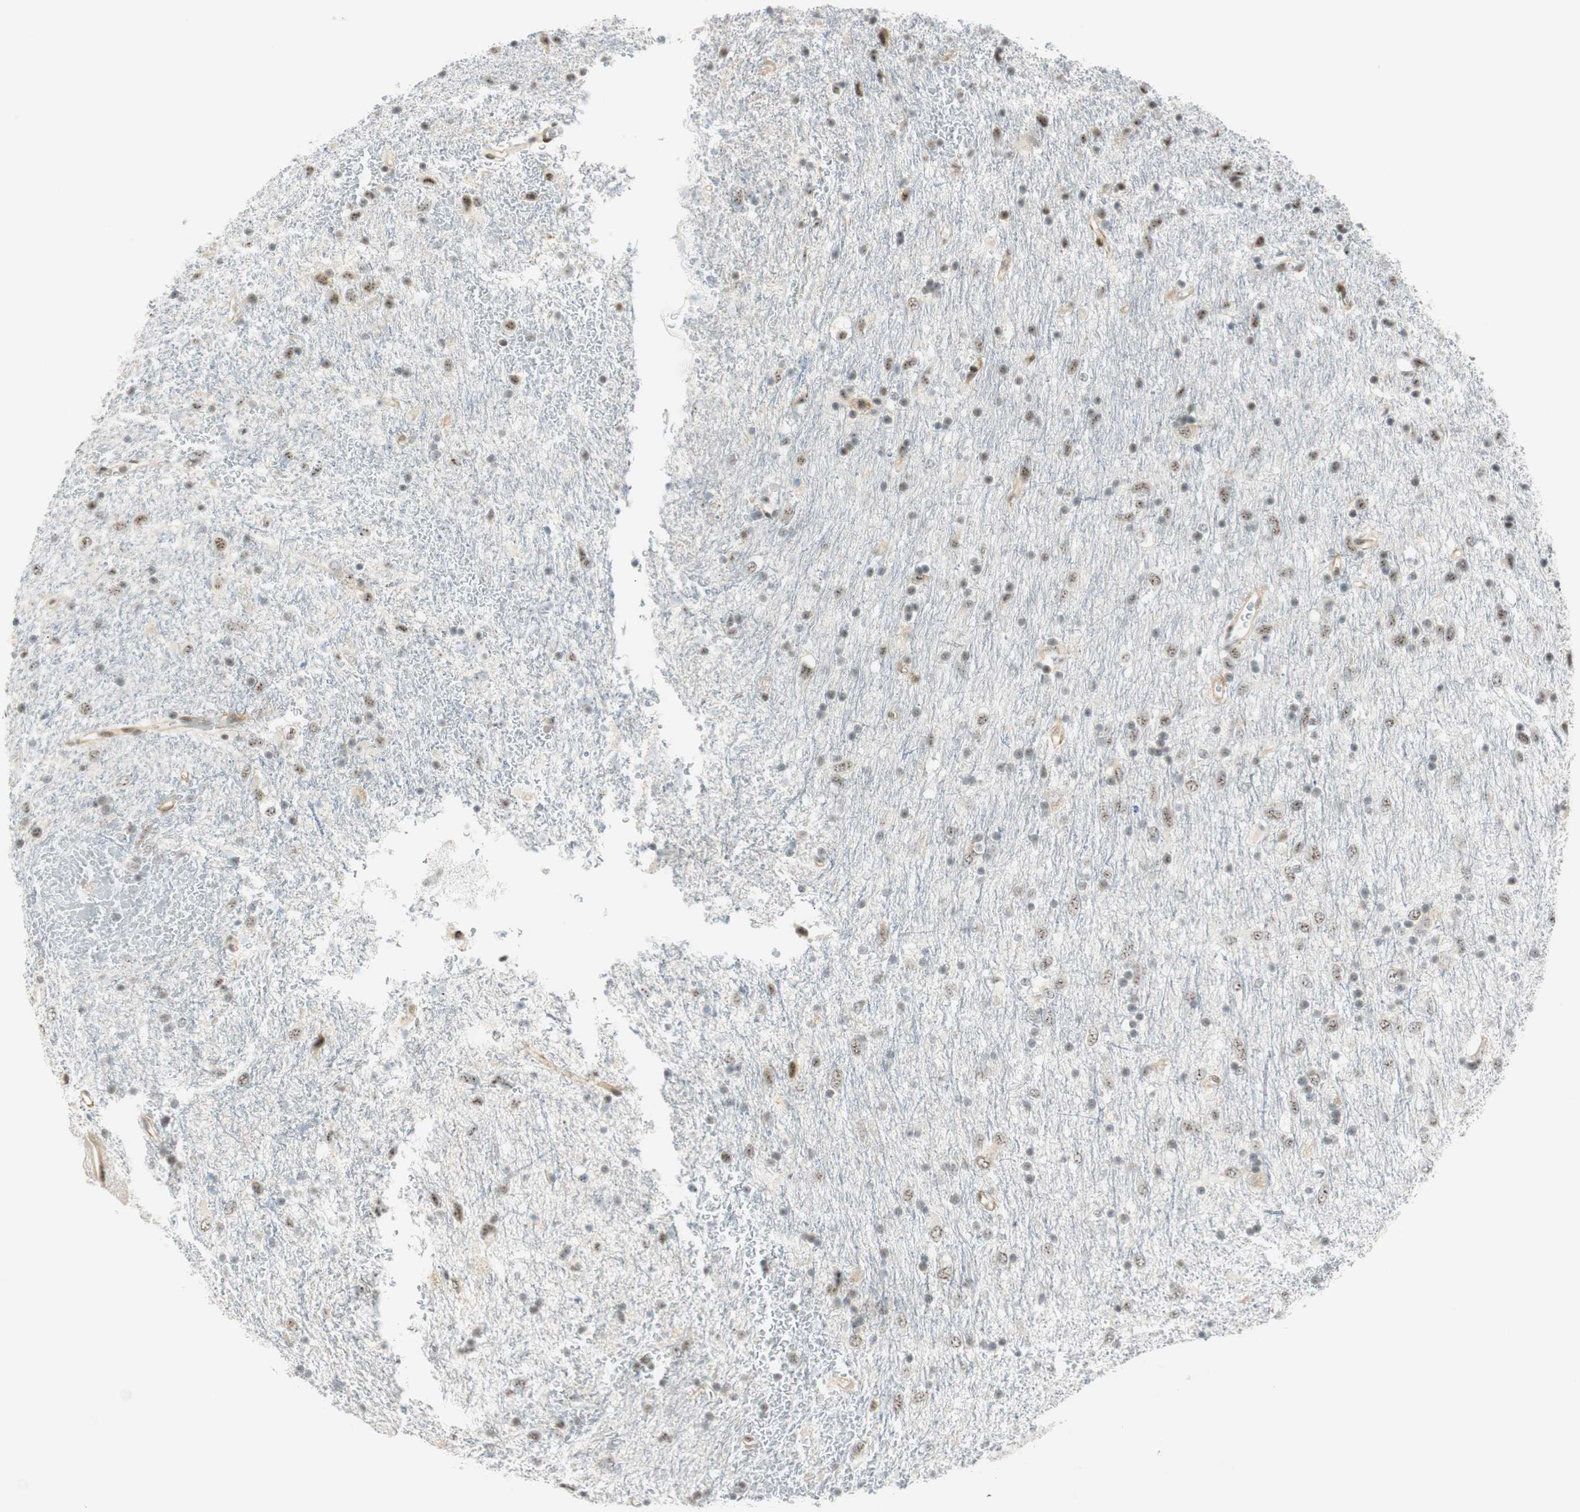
{"staining": {"intensity": "weak", "quantity": "25%-75%", "location": "nuclear"}, "tissue": "glioma", "cell_type": "Tumor cells", "image_type": "cancer", "snomed": [{"axis": "morphology", "description": "Glioma, malignant, Low grade"}, {"axis": "topography", "description": "Brain"}], "caption": "An image of human malignant low-grade glioma stained for a protein reveals weak nuclear brown staining in tumor cells.", "gene": "MSX2", "patient": {"sex": "male", "age": 77}}